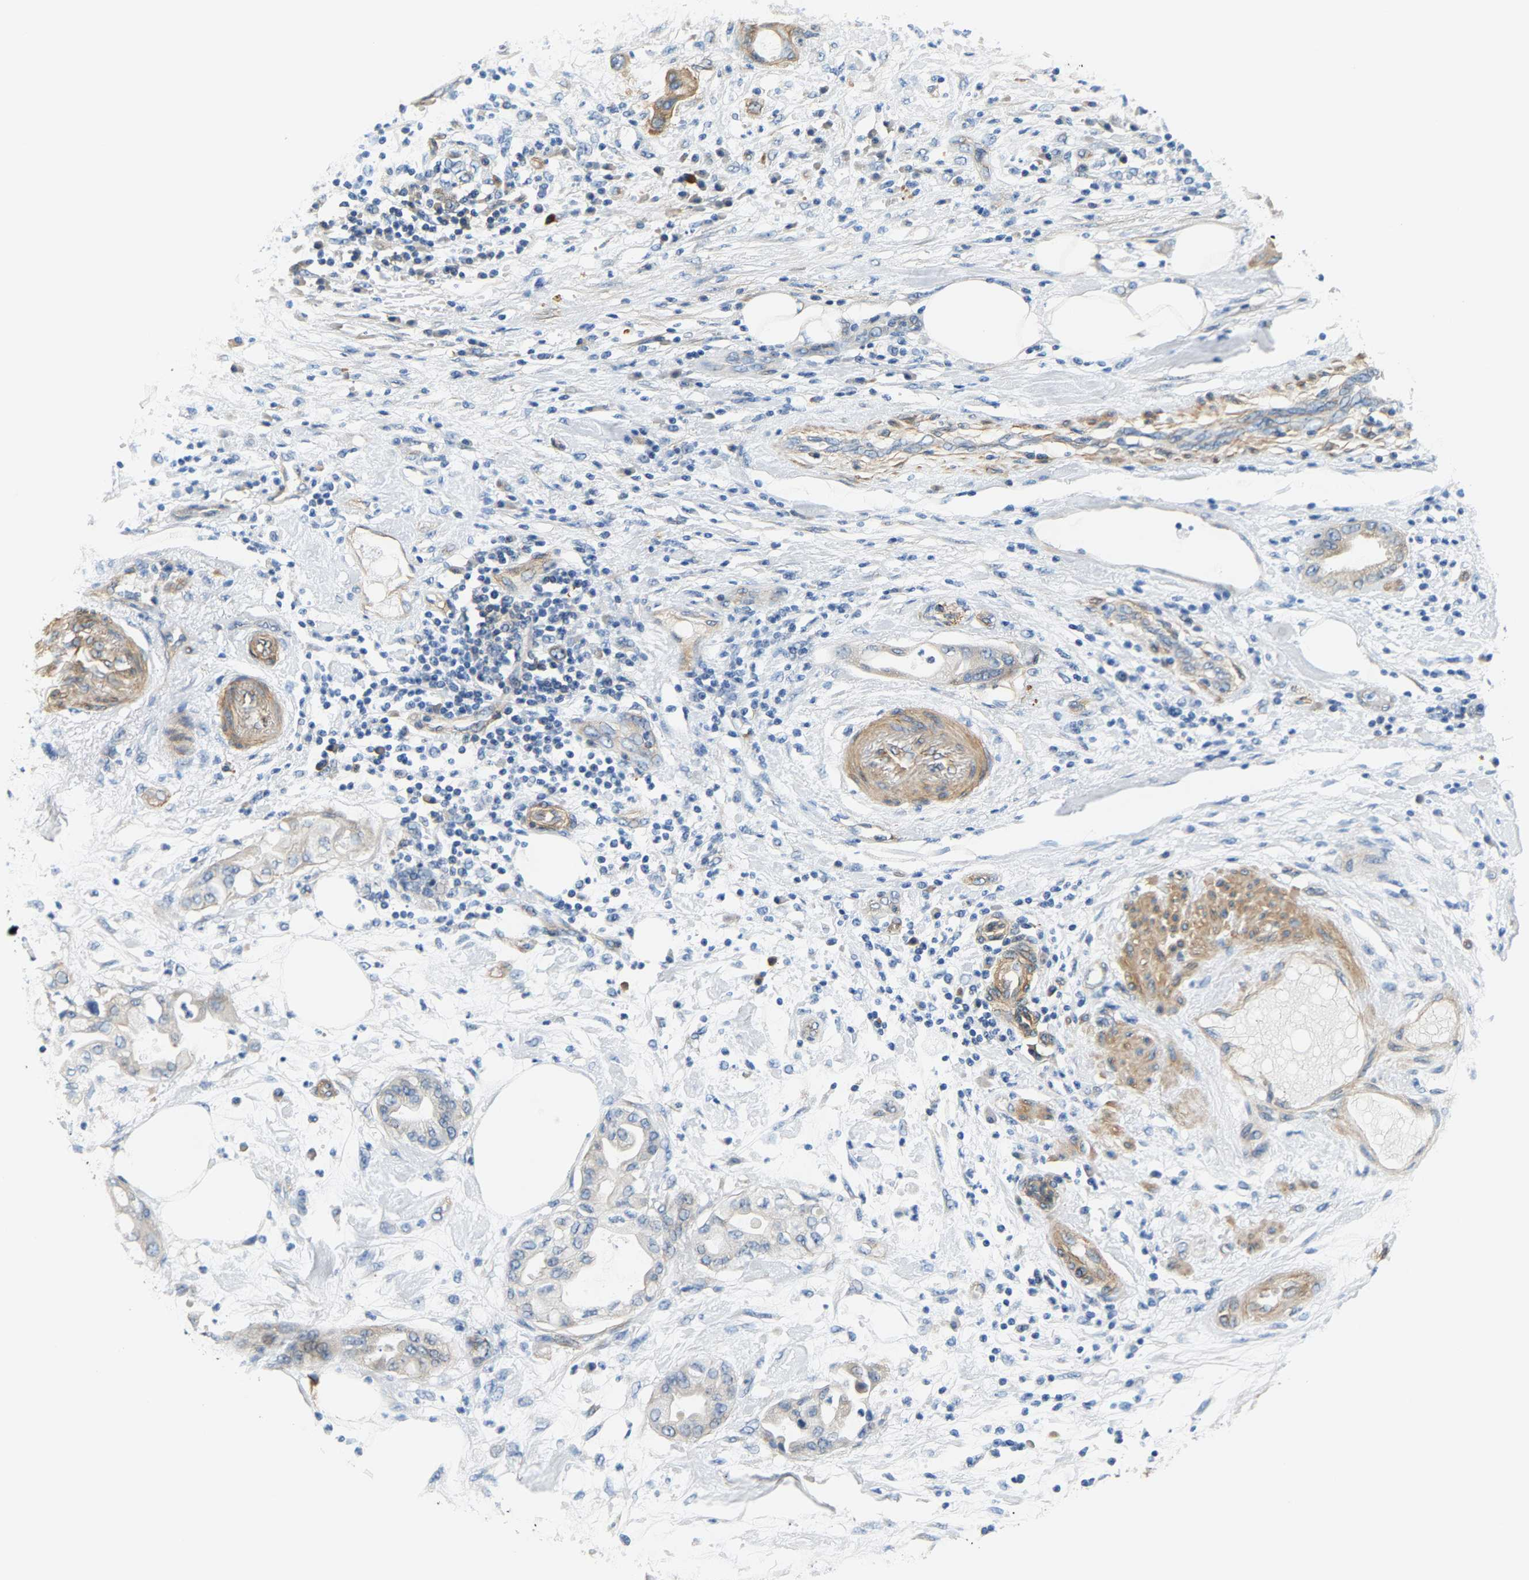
{"staining": {"intensity": "negative", "quantity": "none", "location": "none"}, "tissue": "pancreatic cancer", "cell_type": "Tumor cells", "image_type": "cancer", "snomed": [{"axis": "morphology", "description": "Adenocarcinoma, NOS"}, {"axis": "morphology", "description": "Adenocarcinoma, metastatic, NOS"}, {"axis": "topography", "description": "Lymph node"}, {"axis": "topography", "description": "Pancreas"}, {"axis": "topography", "description": "Duodenum"}], "caption": "Immunohistochemical staining of human pancreatic metastatic adenocarcinoma shows no significant staining in tumor cells.", "gene": "PAWR", "patient": {"sex": "female", "age": 64}}